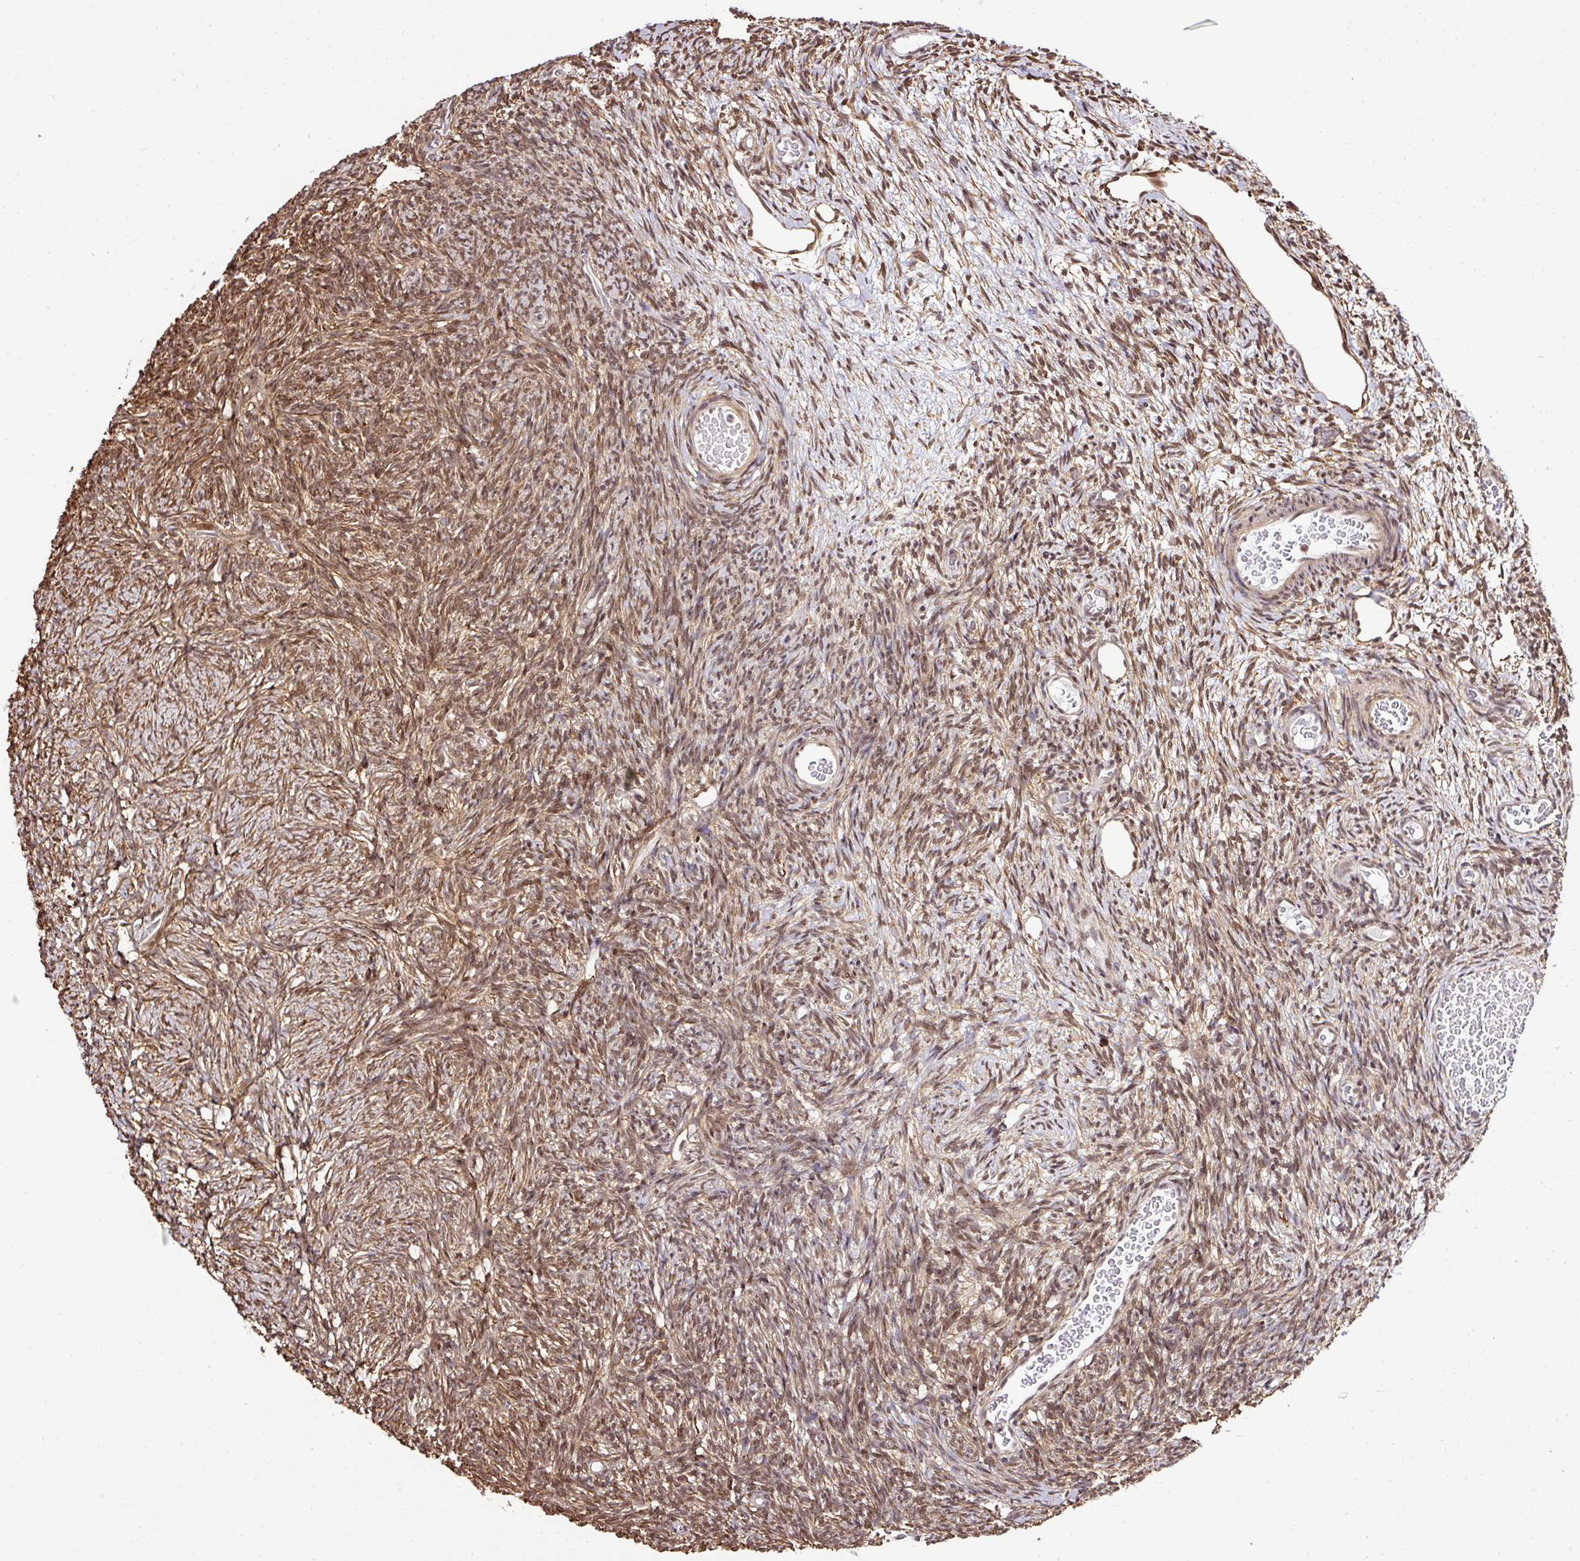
{"staining": {"intensity": "moderate", "quantity": ">75%", "location": "cytoplasmic/membranous,nuclear"}, "tissue": "ovary", "cell_type": "Follicle cells", "image_type": "normal", "snomed": [{"axis": "morphology", "description": "Normal tissue, NOS"}, {"axis": "topography", "description": "Ovary"}], "caption": "IHC staining of normal ovary, which displays medium levels of moderate cytoplasmic/membranous,nuclear positivity in about >75% of follicle cells indicating moderate cytoplasmic/membranous,nuclear protein positivity. The staining was performed using DAB (3,3'-diaminobenzidine) (brown) for protein detection and nuclei were counterstained in hematoxylin (blue).", "gene": "FAM153A", "patient": {"sex": "female", "age": 39}}